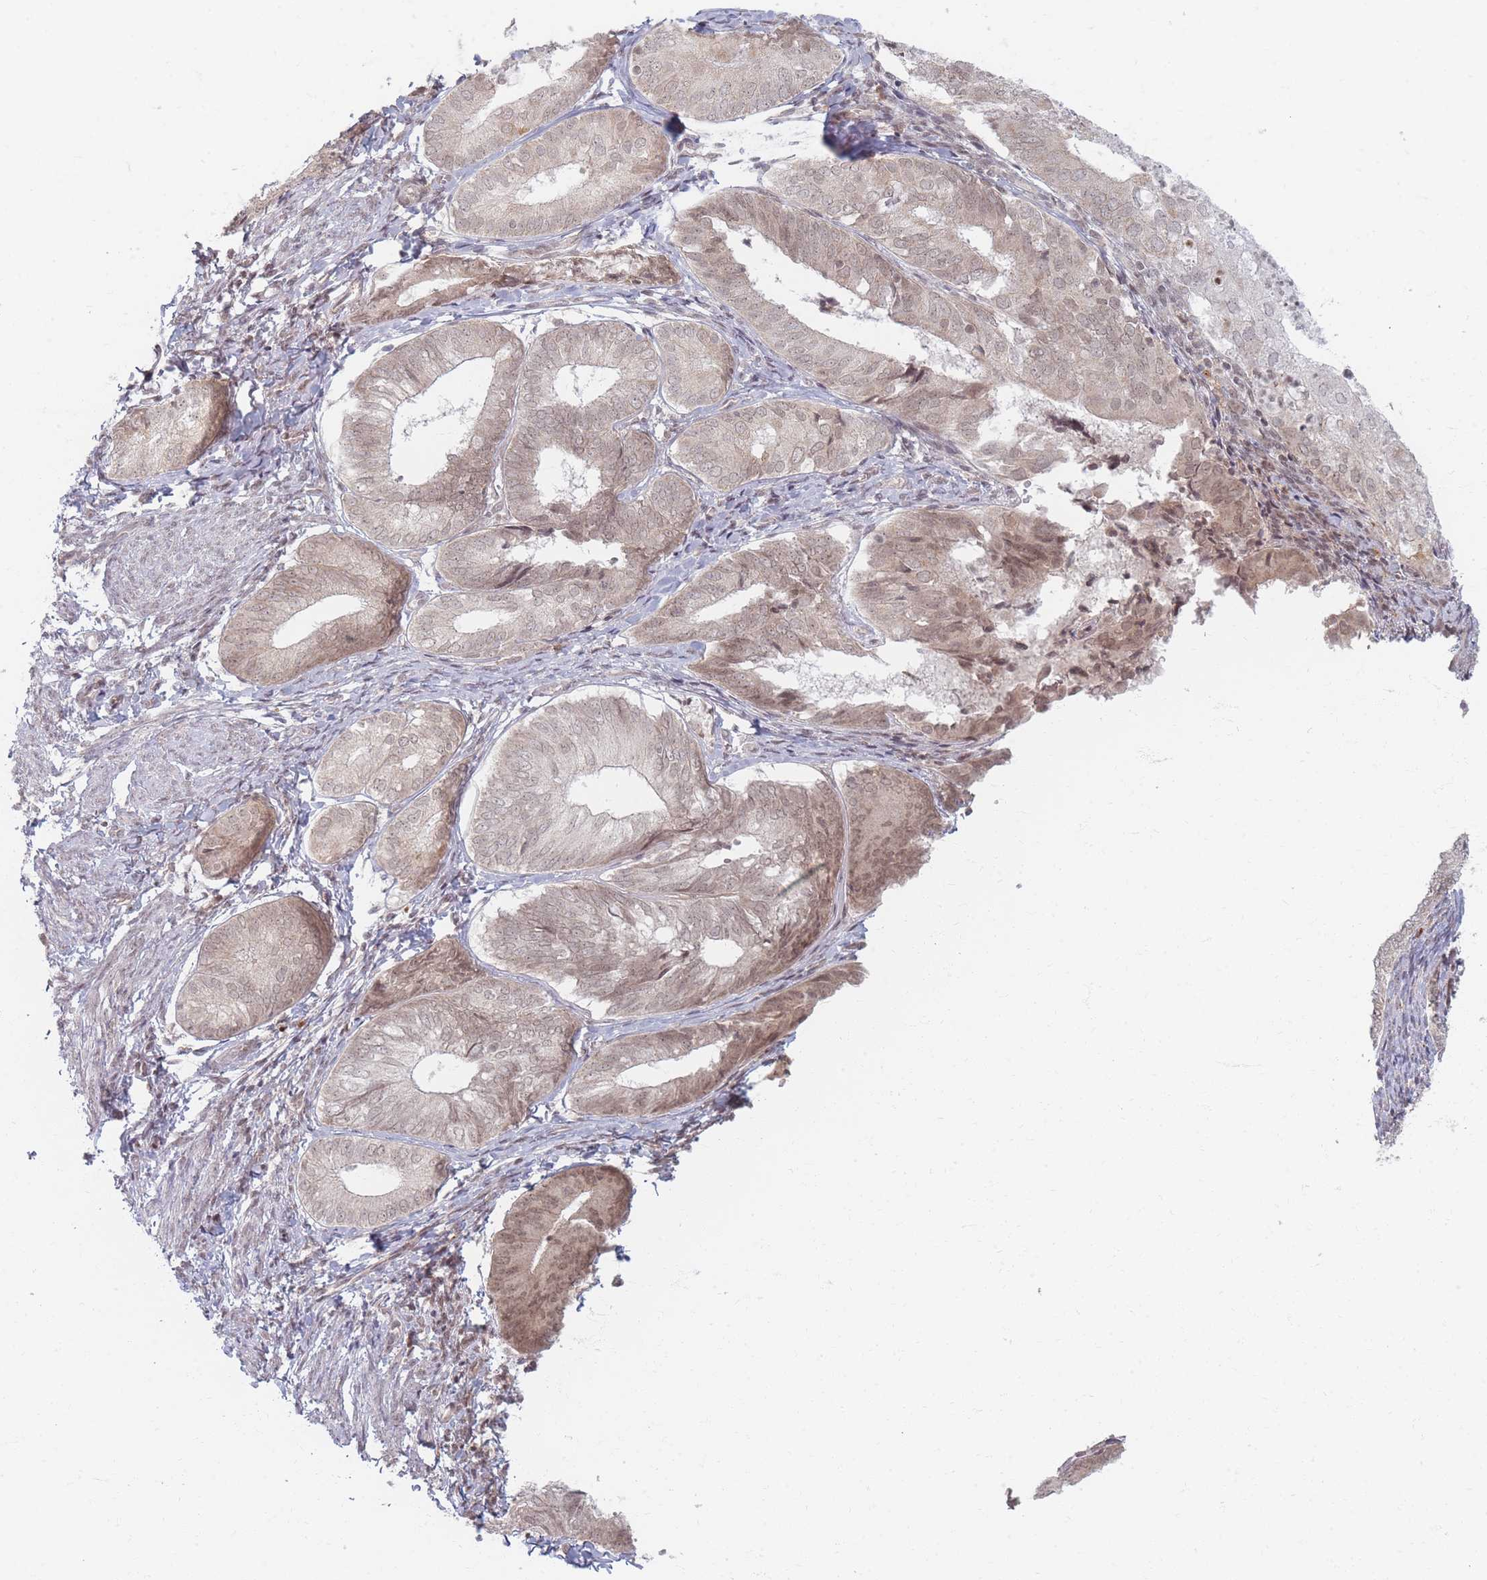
{"staining": {"intensity": "weak", "quantity": ">75%", "location": "cytoplasmic/membranous,nuclear"}, "tissue": "endometrial cancer", "cell_type": "Tumor cells", "image_type": "cancer", "snomed": [{"axis": "morphology", "description": "Adenocarcinoma, NOS"}, {"axis": "topography", "description": "Endometrium"}], "caption": "Endometrial adenocarcinoma was stained to show a protein in brown. There is low levels of weak cytoplasmic/membranous and nuclear staining in approximately >75% of tumor cells.", "gene": "SPATA45", "patient": {"sex": "female", "age": 87}}